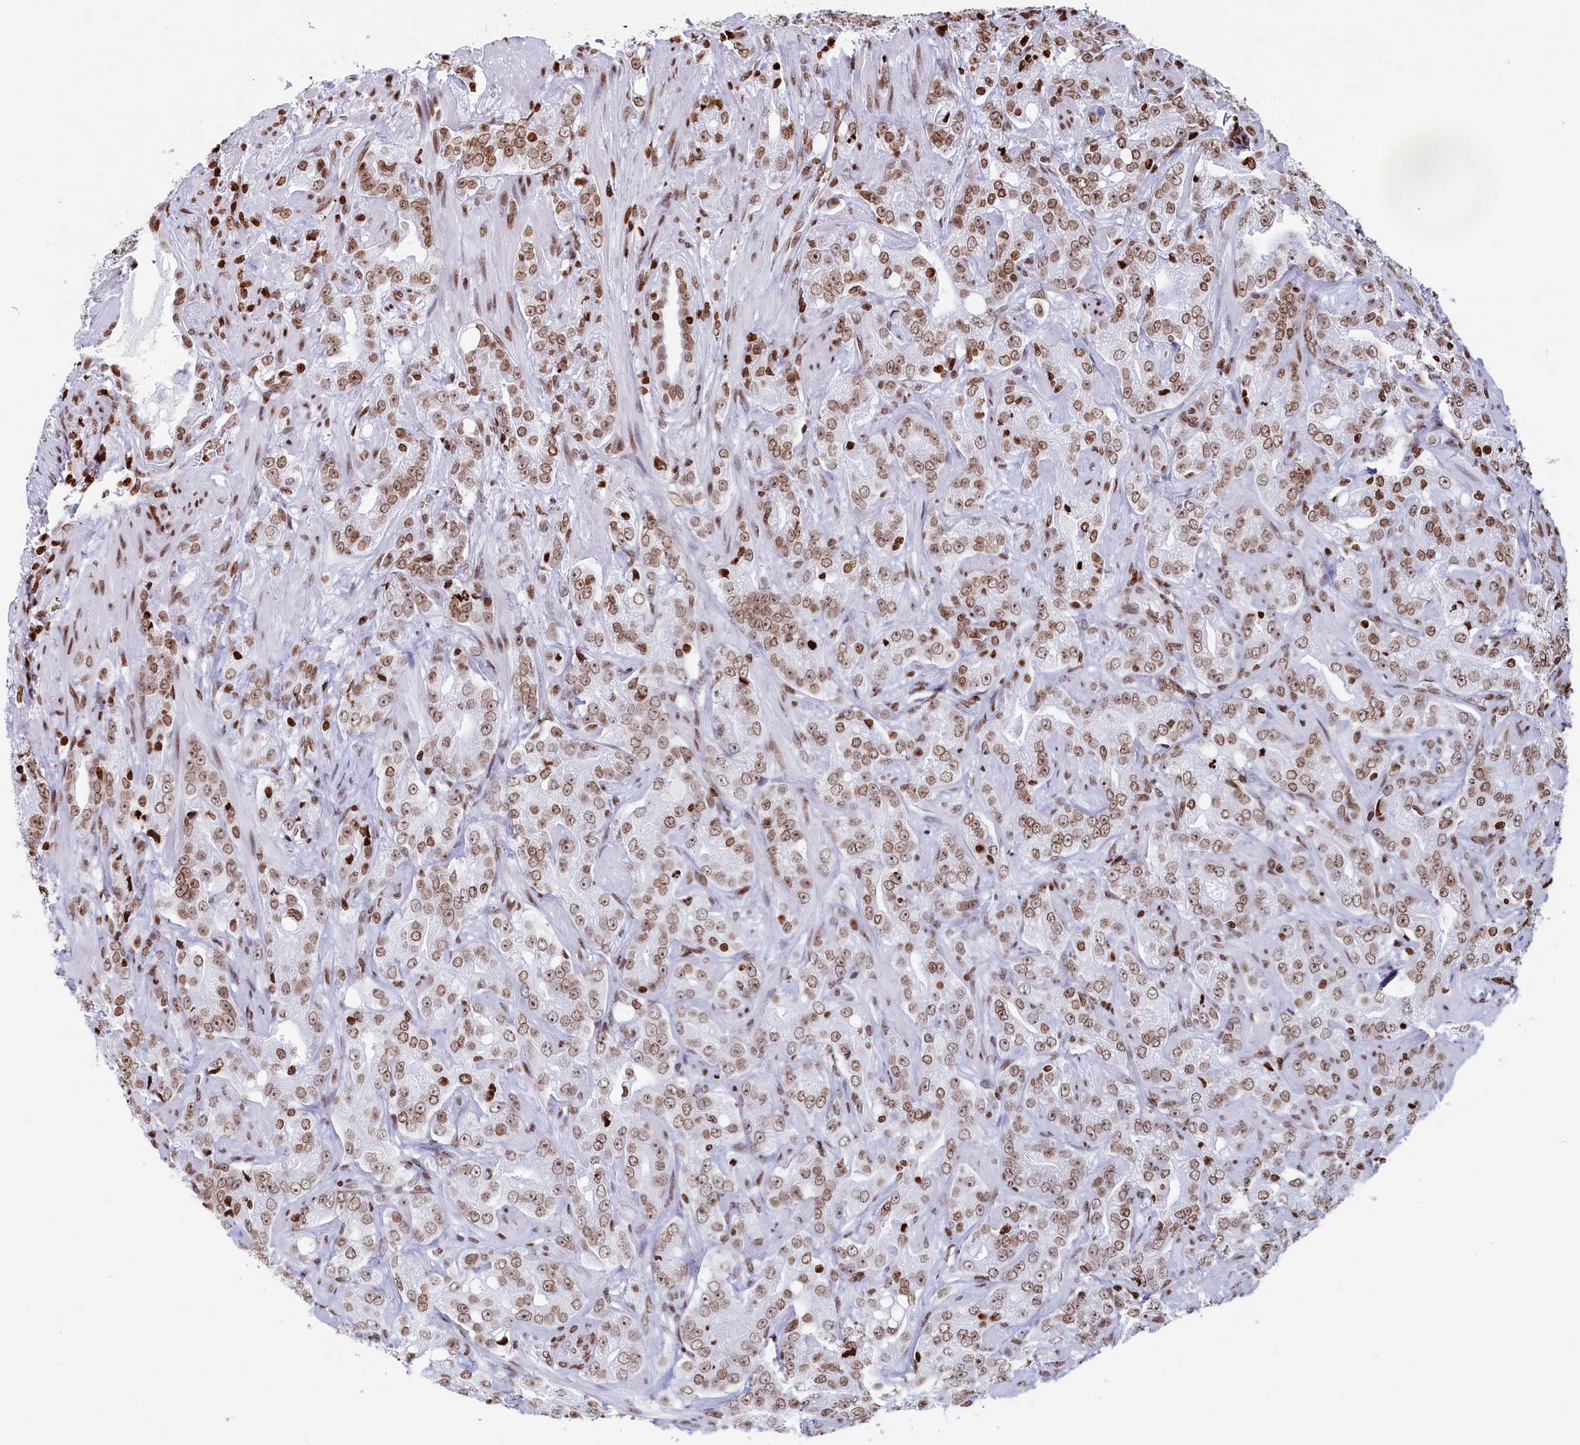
{"staining": {"intensity": "moderate", "quantity": ">75%", "location": "nuclear"}, "tissue": "prostate cancer", "cell_type": "Tumor cells", "image_type": "cancer", "snomed": [{"axis": "morphology", "description": "Adenocarcinoma, Low grade"}, {"axis": "topography", "description": "Prostate"}], "caption": "DAB (3,3'-diaminobenzidine) immunohistochemical staining of human adenocarcinoma (low-grade) (prostate) shows moderate nuclear protein positivity in approximately >75% of tumor cells.", "gene": "APOBEC3A", "patient": {"sex": "male", "age": 67}}